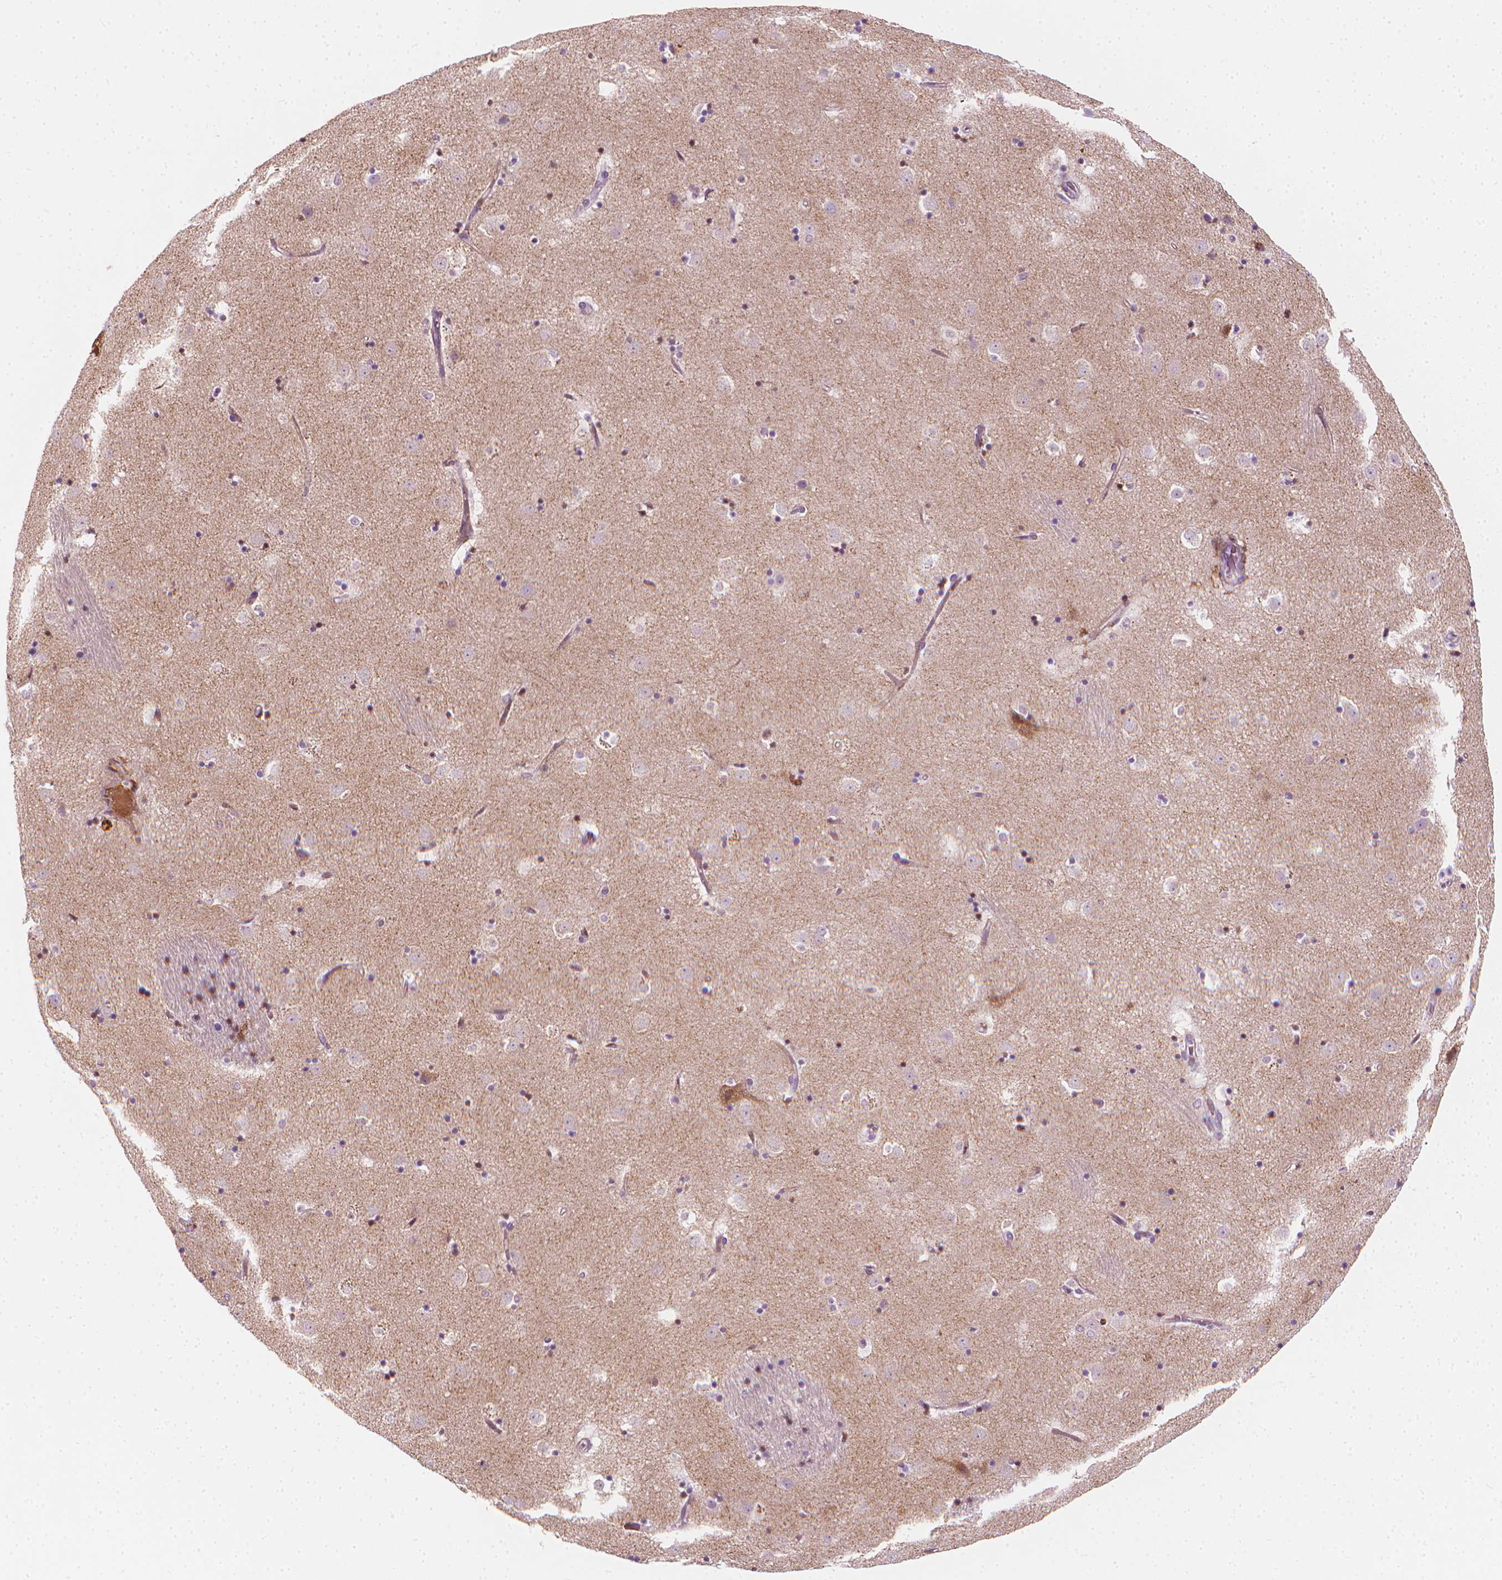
{"staining": {"intensity": "moderate", "quantity": "<25%", "location": "cytoplasmic/membranous"}, "tissue": "caudate", "cell_type": "Glial cells", "image_type": "normal", "snomed": [{"axis": "morphology", "description": "Normal tissue, NOS"}, {"axis": "topography", "description": "Lateral ventricle wall"}], "caption": "DAB (3,3'-diaminobenzidine) immunohistochemical staining of benign caudate demonstrates moderate cytoplasmic/membranous protein positivity in about <25% of glial cells.", "gene": "SCG3", "patient": {"sex": "male", "age": 58}}